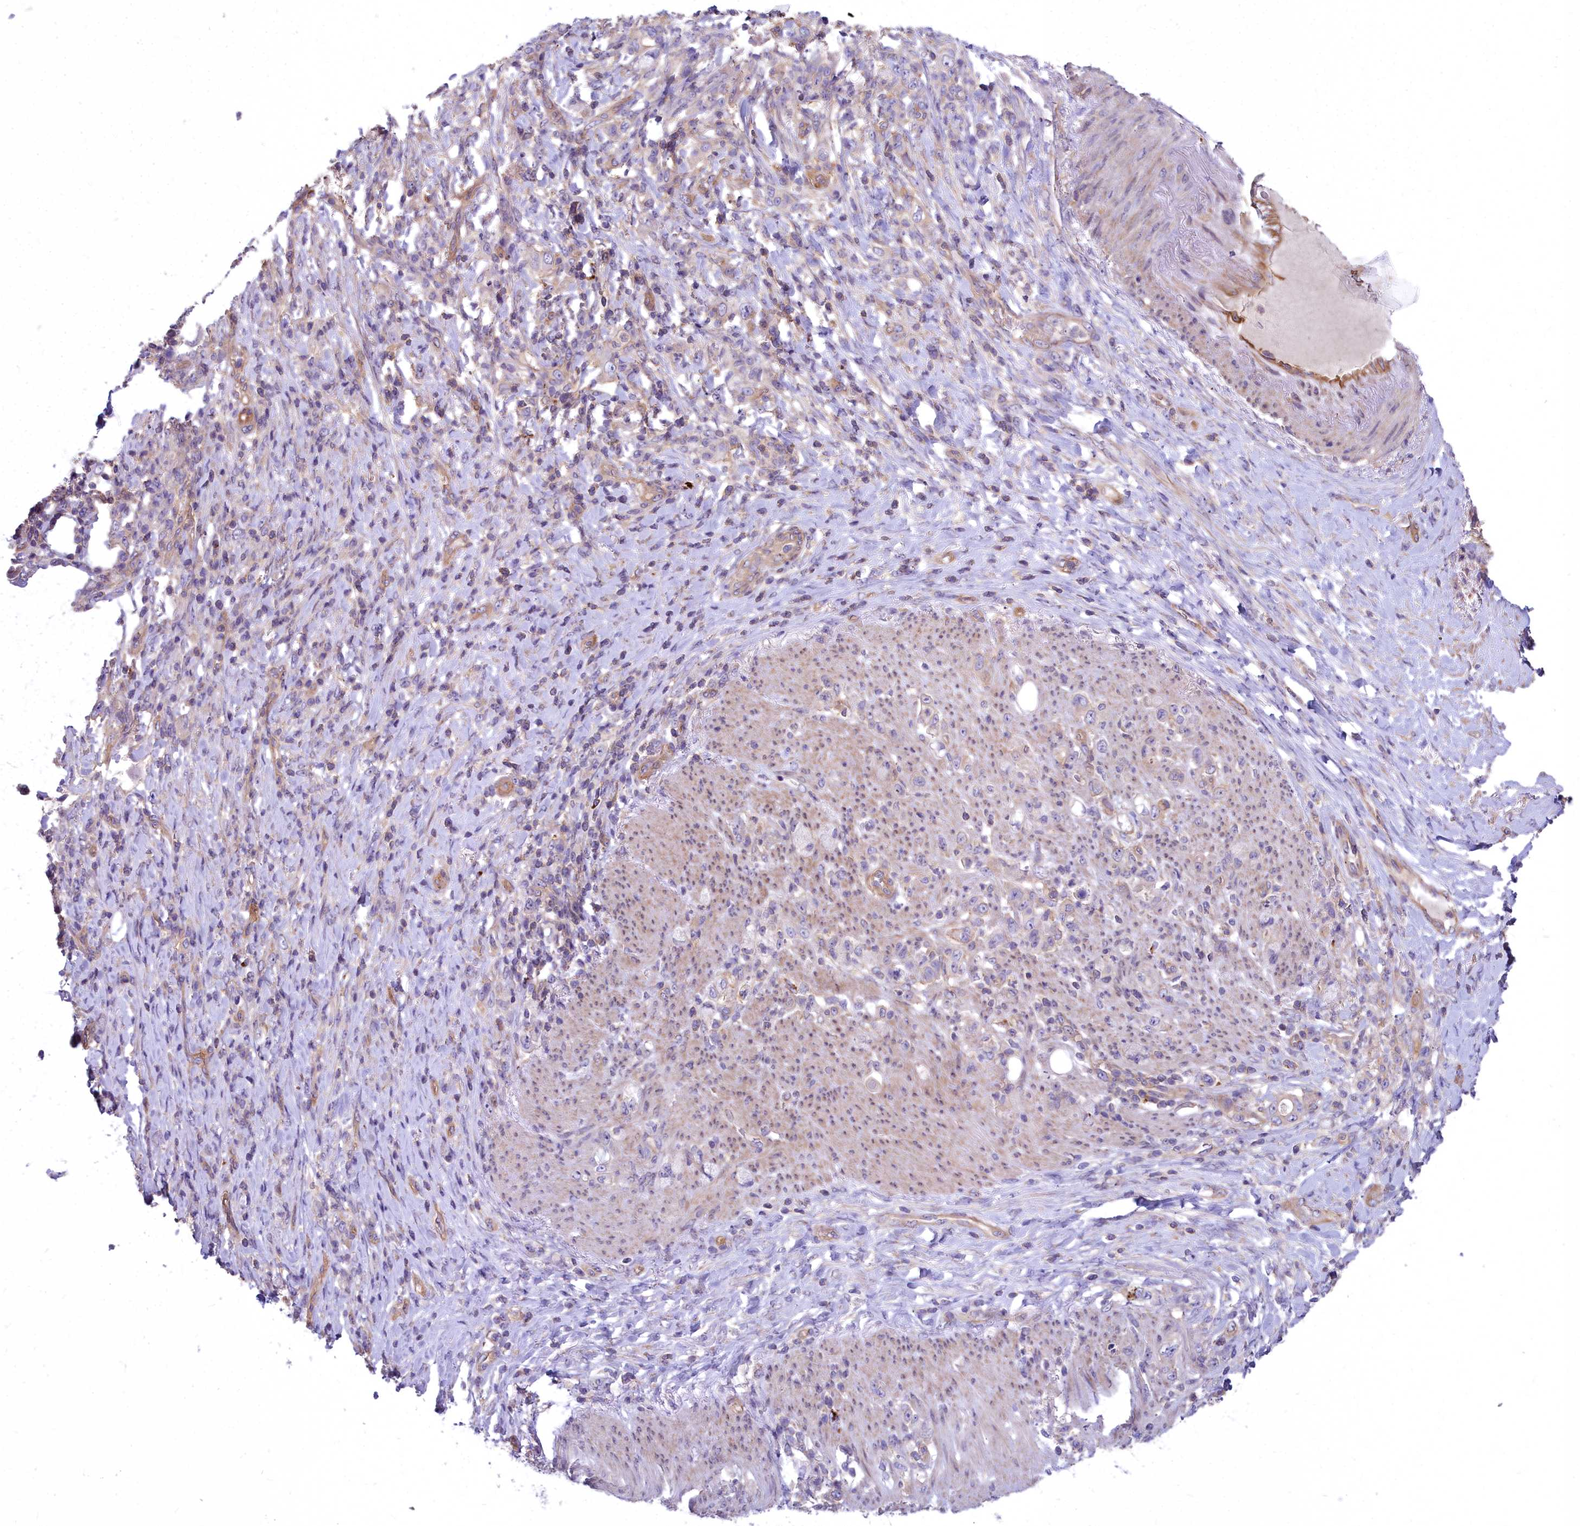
{"staining": {"intensity": "weak", "quantity": "25%-75%", "location": "cytoplasmic/membranous"}, "tissue": "stomach cancer", "cell_type": "Tumor cells", "image_type": "cancer", "snomed": [{"axis": "morphology", "description": "Normal tissue, NOS"}, {"axis": "morphology", "description": "Adenocarcinoma, NOS"}, {"axis": "topography", "description": "Stomach"}], "caption": "Human stomach cancer stained with a protein marker exhibits weak staining in tumor cells.", "gene": "HLA-DOA", "patient": {"sex": "female", "age": 79}}